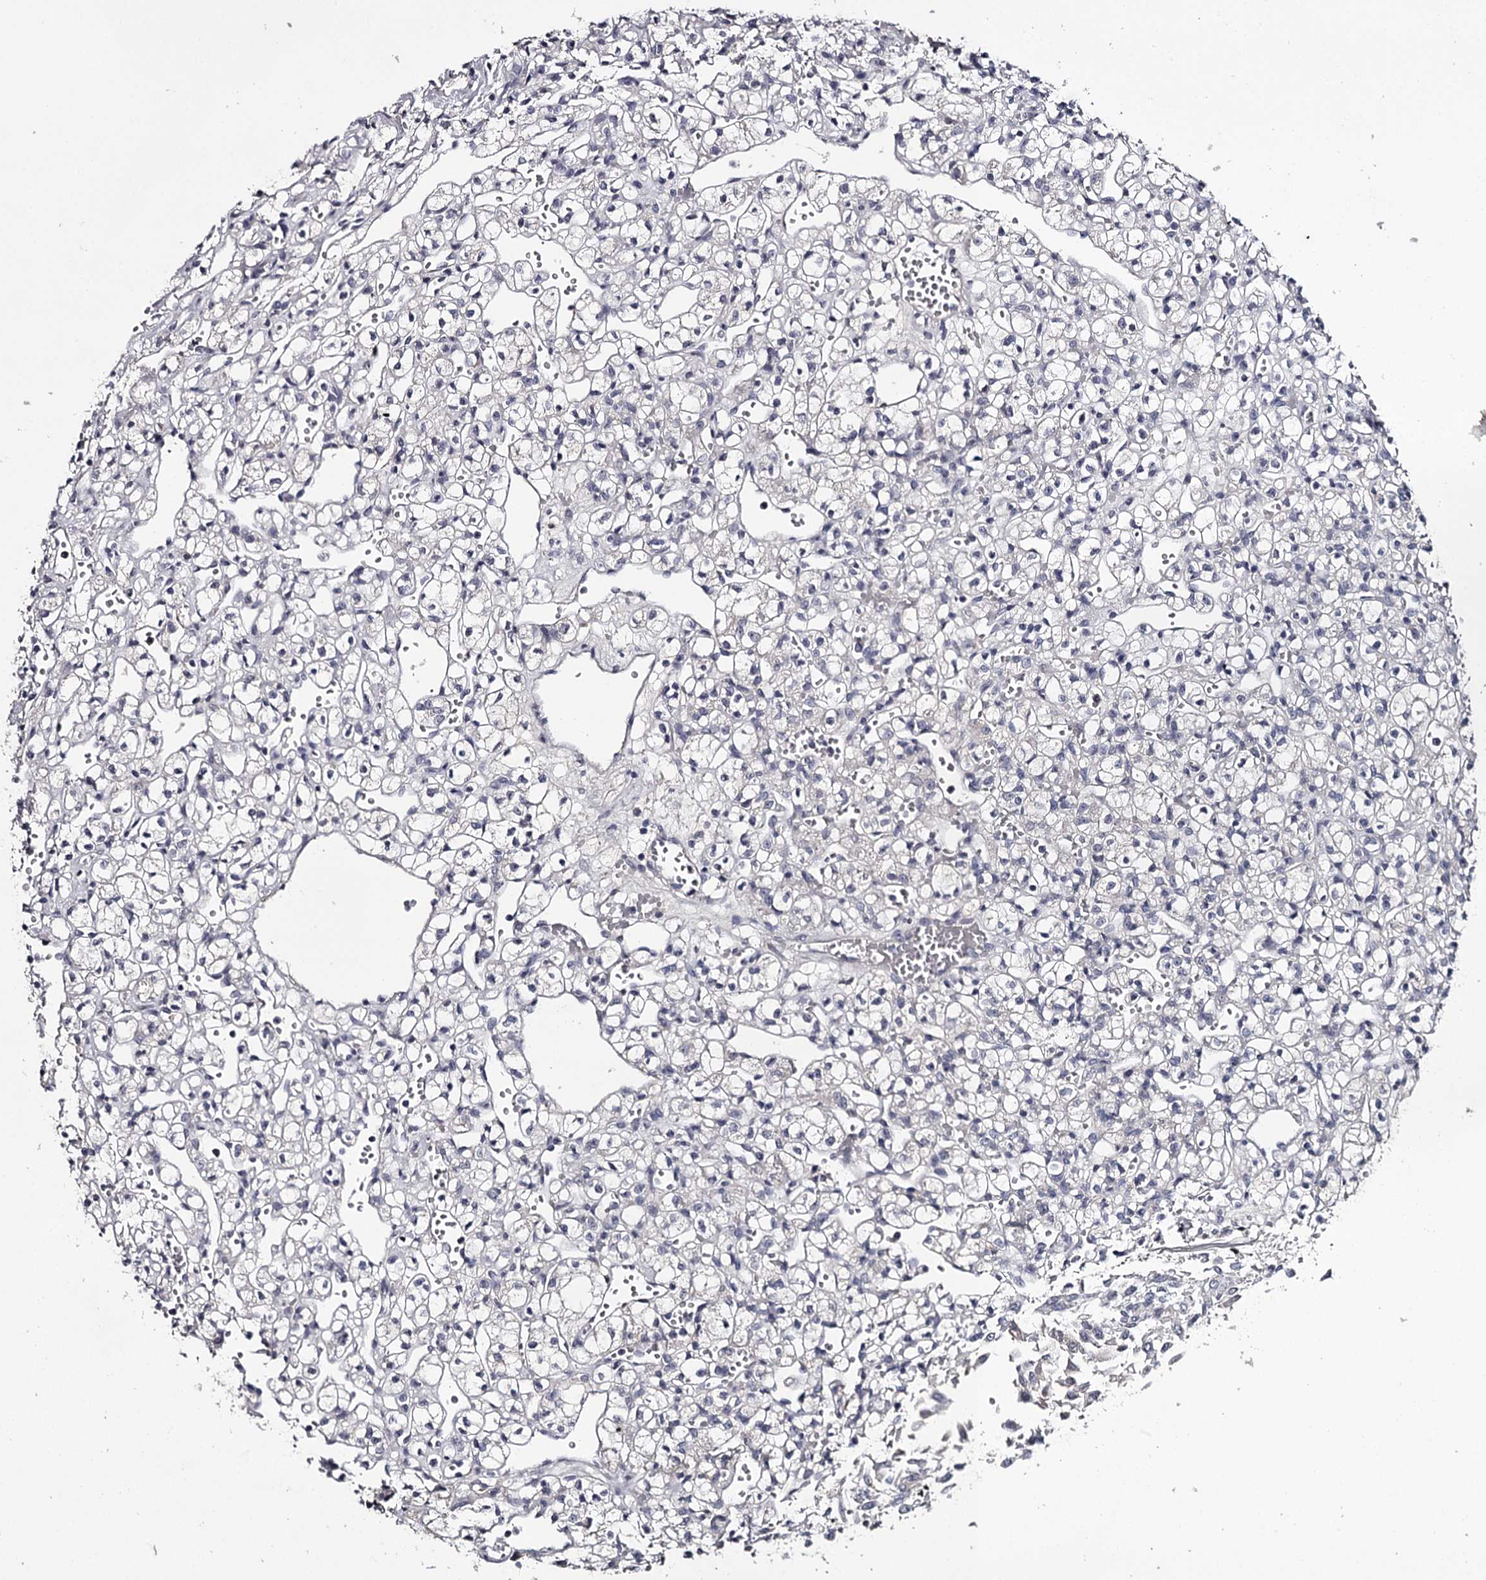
{"staining": {"intensity": "negative", "quantity": "none", "location": "none"}, "tissue": "renal cancer", "cell_type": "Tumor cells", "image_type": "cancer", "snomed": [{"axis": "morphology", "description": "Adenocarcinoma, NOS"}, {"axis": "topography", "description": "Kidney"}], "caption": "Adenocarcinoma (renal) was stained to show a protein in brown. There is no significant staining in tumor cells. (Brightfield microscopy of DAB (3,3'-diaminobenzidine) immunohistochemistry at high magnification).", "gene": "FDXACB1", "patient": {"sex": "female", "age": 59}}